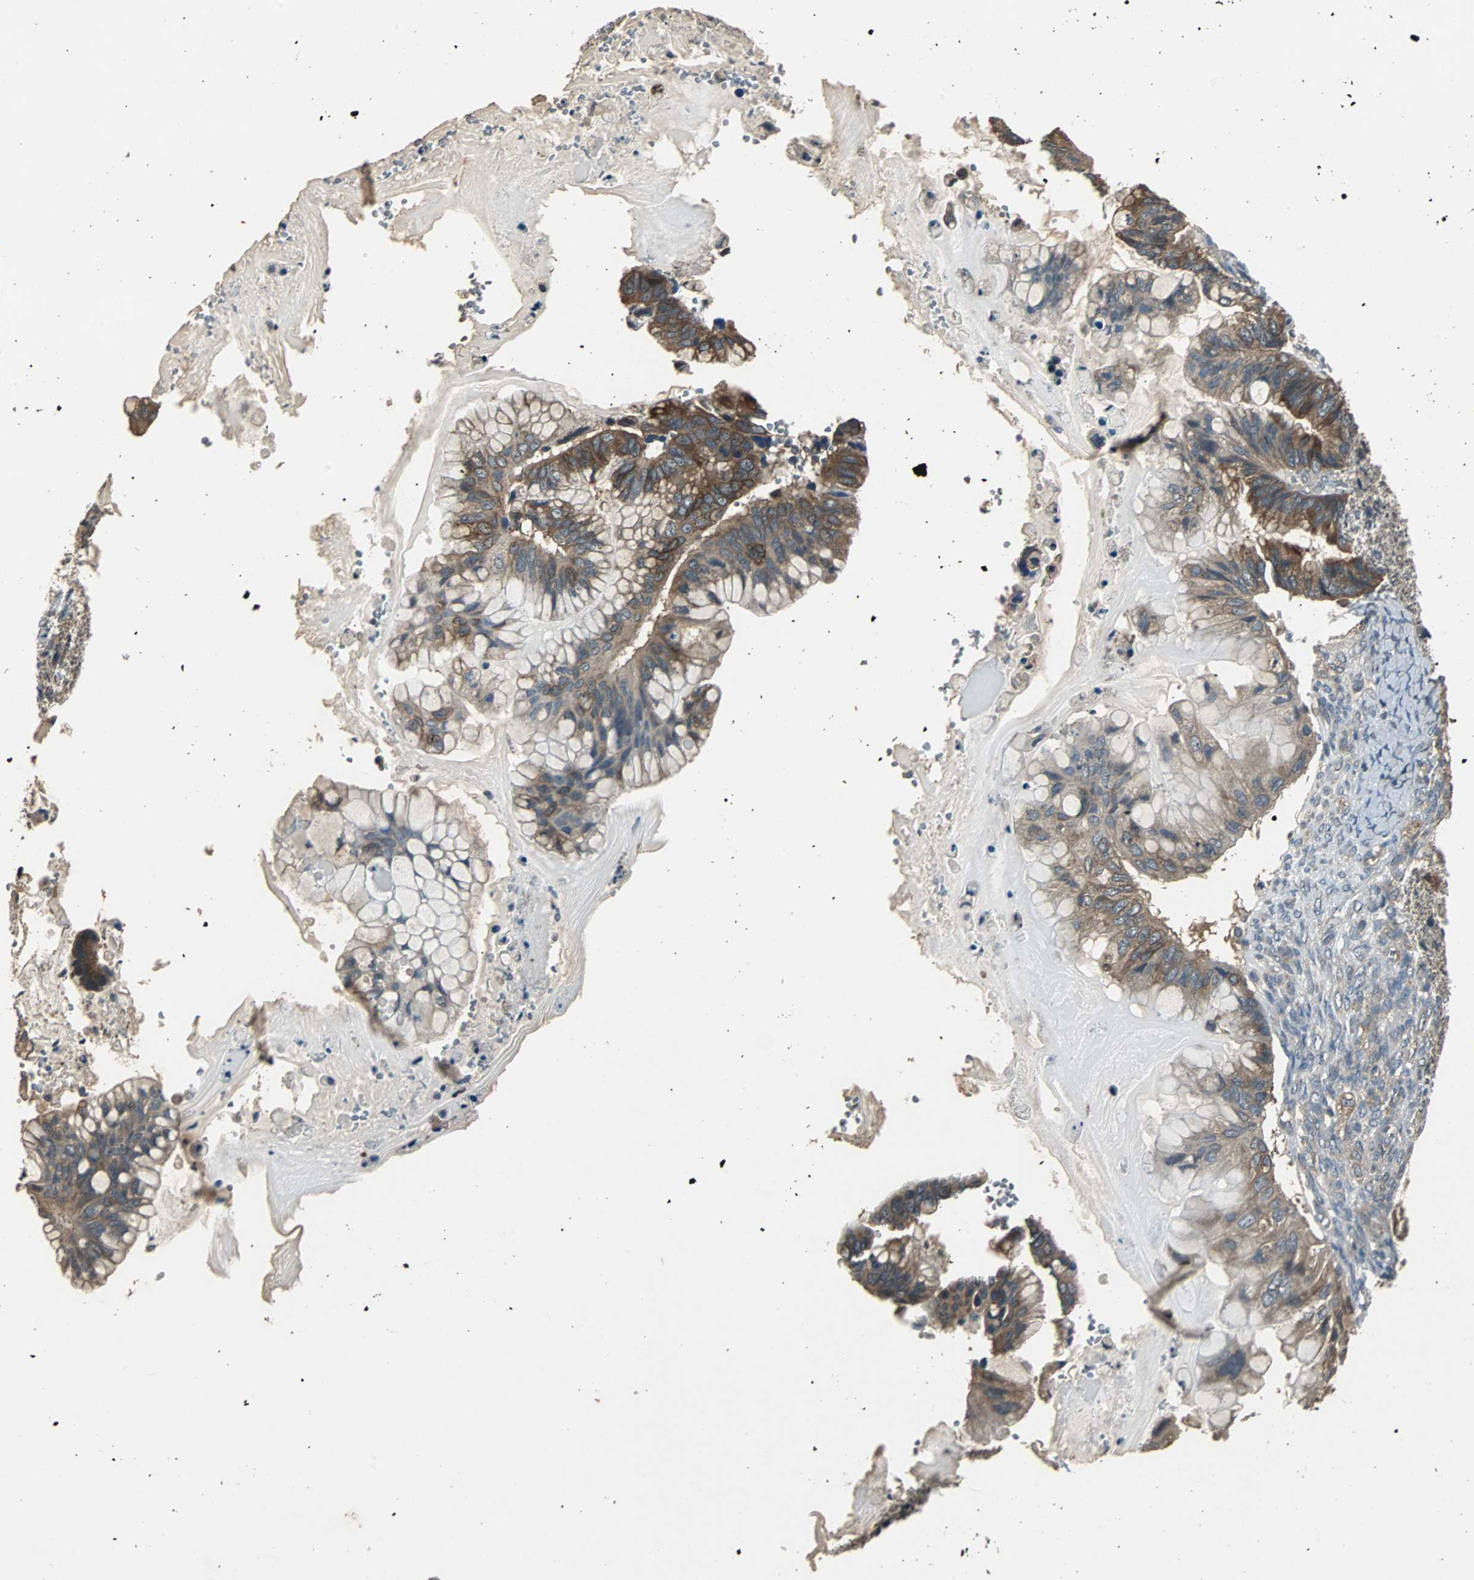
{"staining": {"intensity": "strong", "quantity": ">75%", "location": "cytoplasmic/membranous"}, "tissue": "ovarian cancer", "cell_type": "Tumor cells", "image_type": "cancer", "snomed": [{"axis": "morphology", "description": "Cystadenocarcinoma, mucinous, NOS"}, {"axis": "topography", "description": "Ovary"}], "caption": "There is high levels of strong cytoplasmic/membranous expression in tumor cells of ovarian mucinous cystadenocarcinoma, as demonstrated by immunohistochemical staining (brown color).", "gene": "ABHD2", "patient": {"sex": "female", "age": 36}}